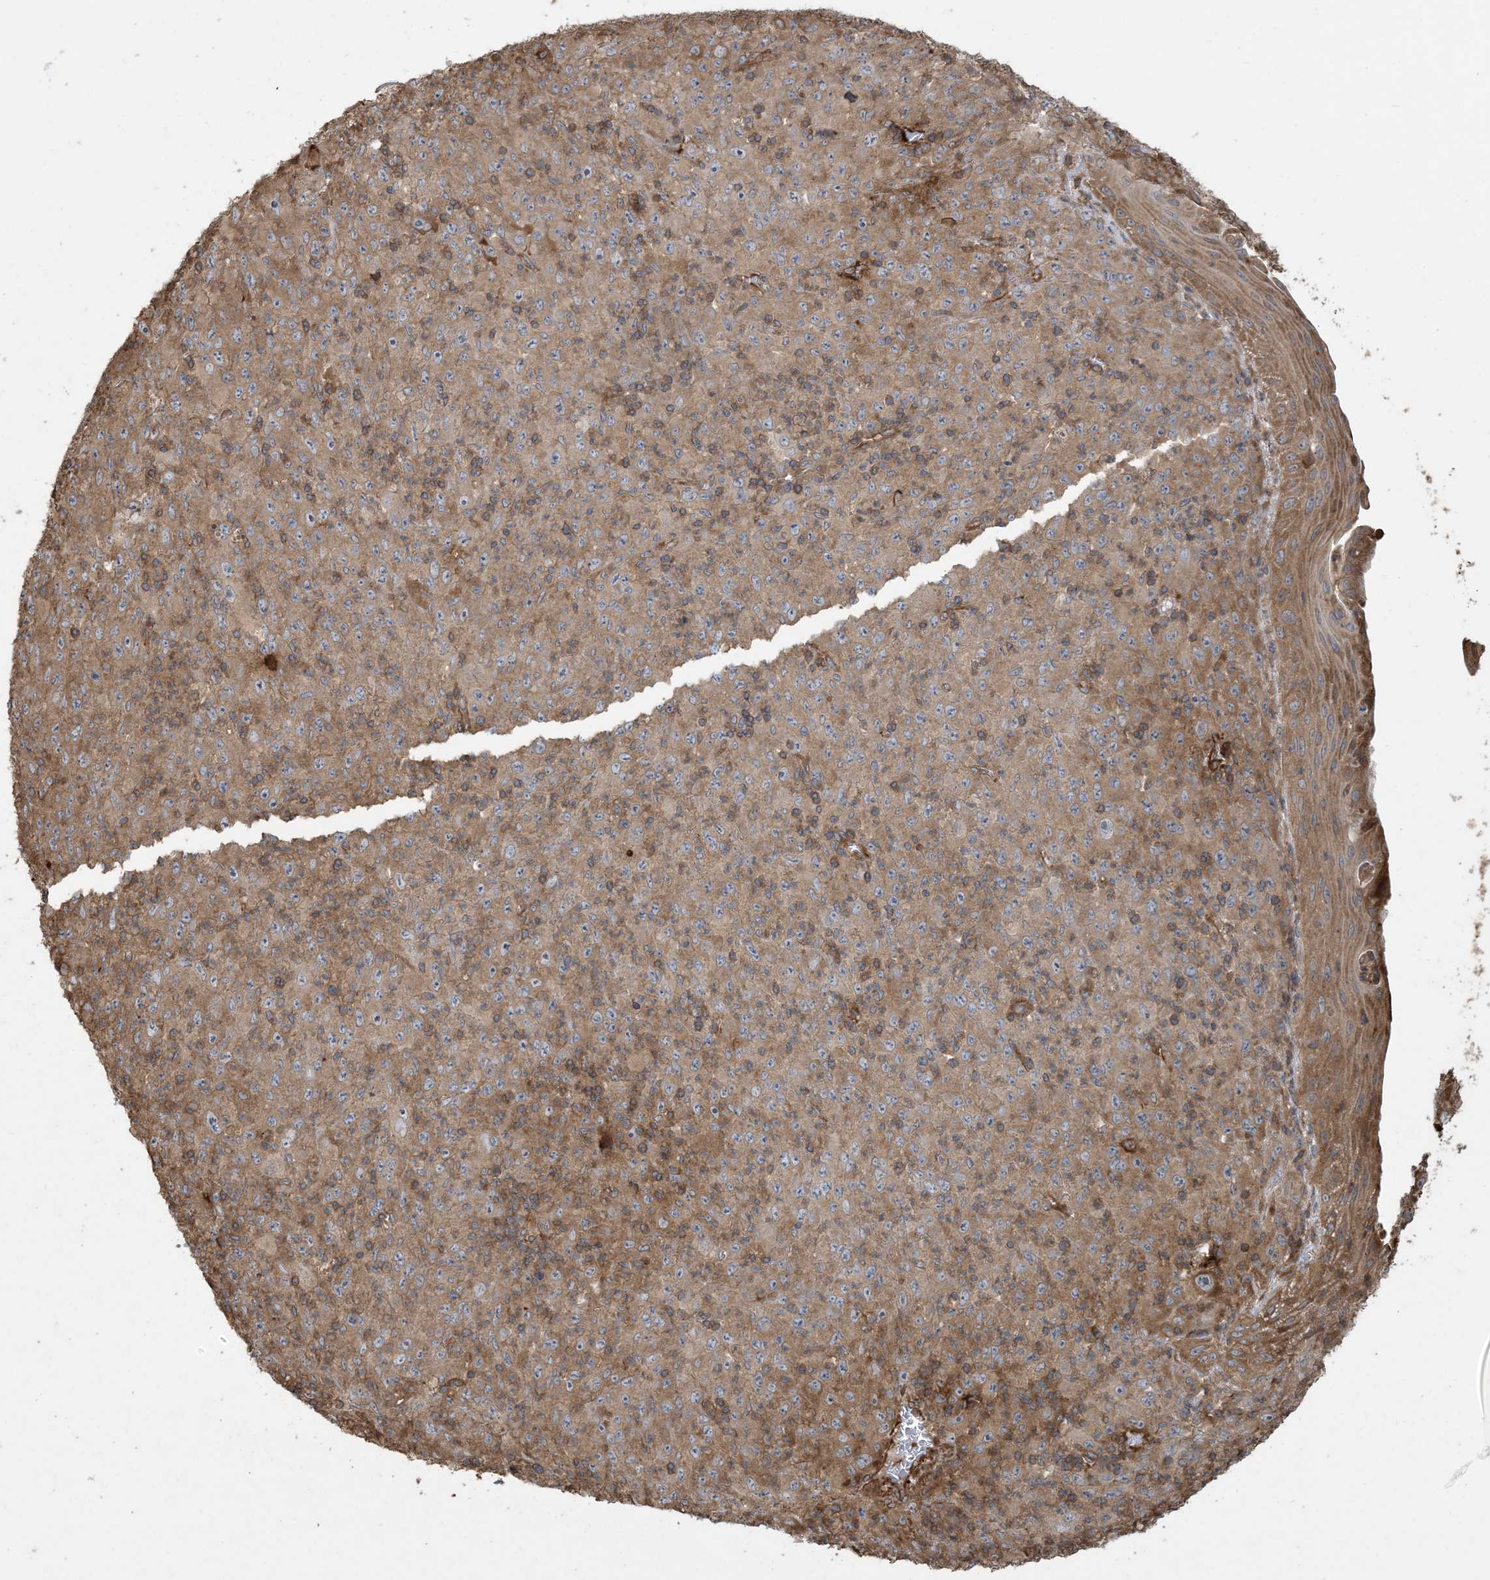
{"staining": {"intensity": "moderate", "quantity": ">75%", "location": "cytoplasmic/membranous"}, "tissue": "melanoma", "cell_type": "Tumor cells", "image_type": "cancer", "snomed": [{"axis": "morphology", "description": "Malignant melanoma, Metastatic site"}, {"axis": "topography", "description": "Skin"}], "caption": "High-magnification brightfield microscopy of malignant melanoma (metastatic site) stained with DAB (3,3'-diaminobenzidine) (brown) and counterstained with hematoxylin (blue). tumor cells exhibit moderate cytoplasmic/membranous expression is present in approximately>75% of cells.", "gene": "KLHL18", "patient": {"sex": "female", "age": 56}}